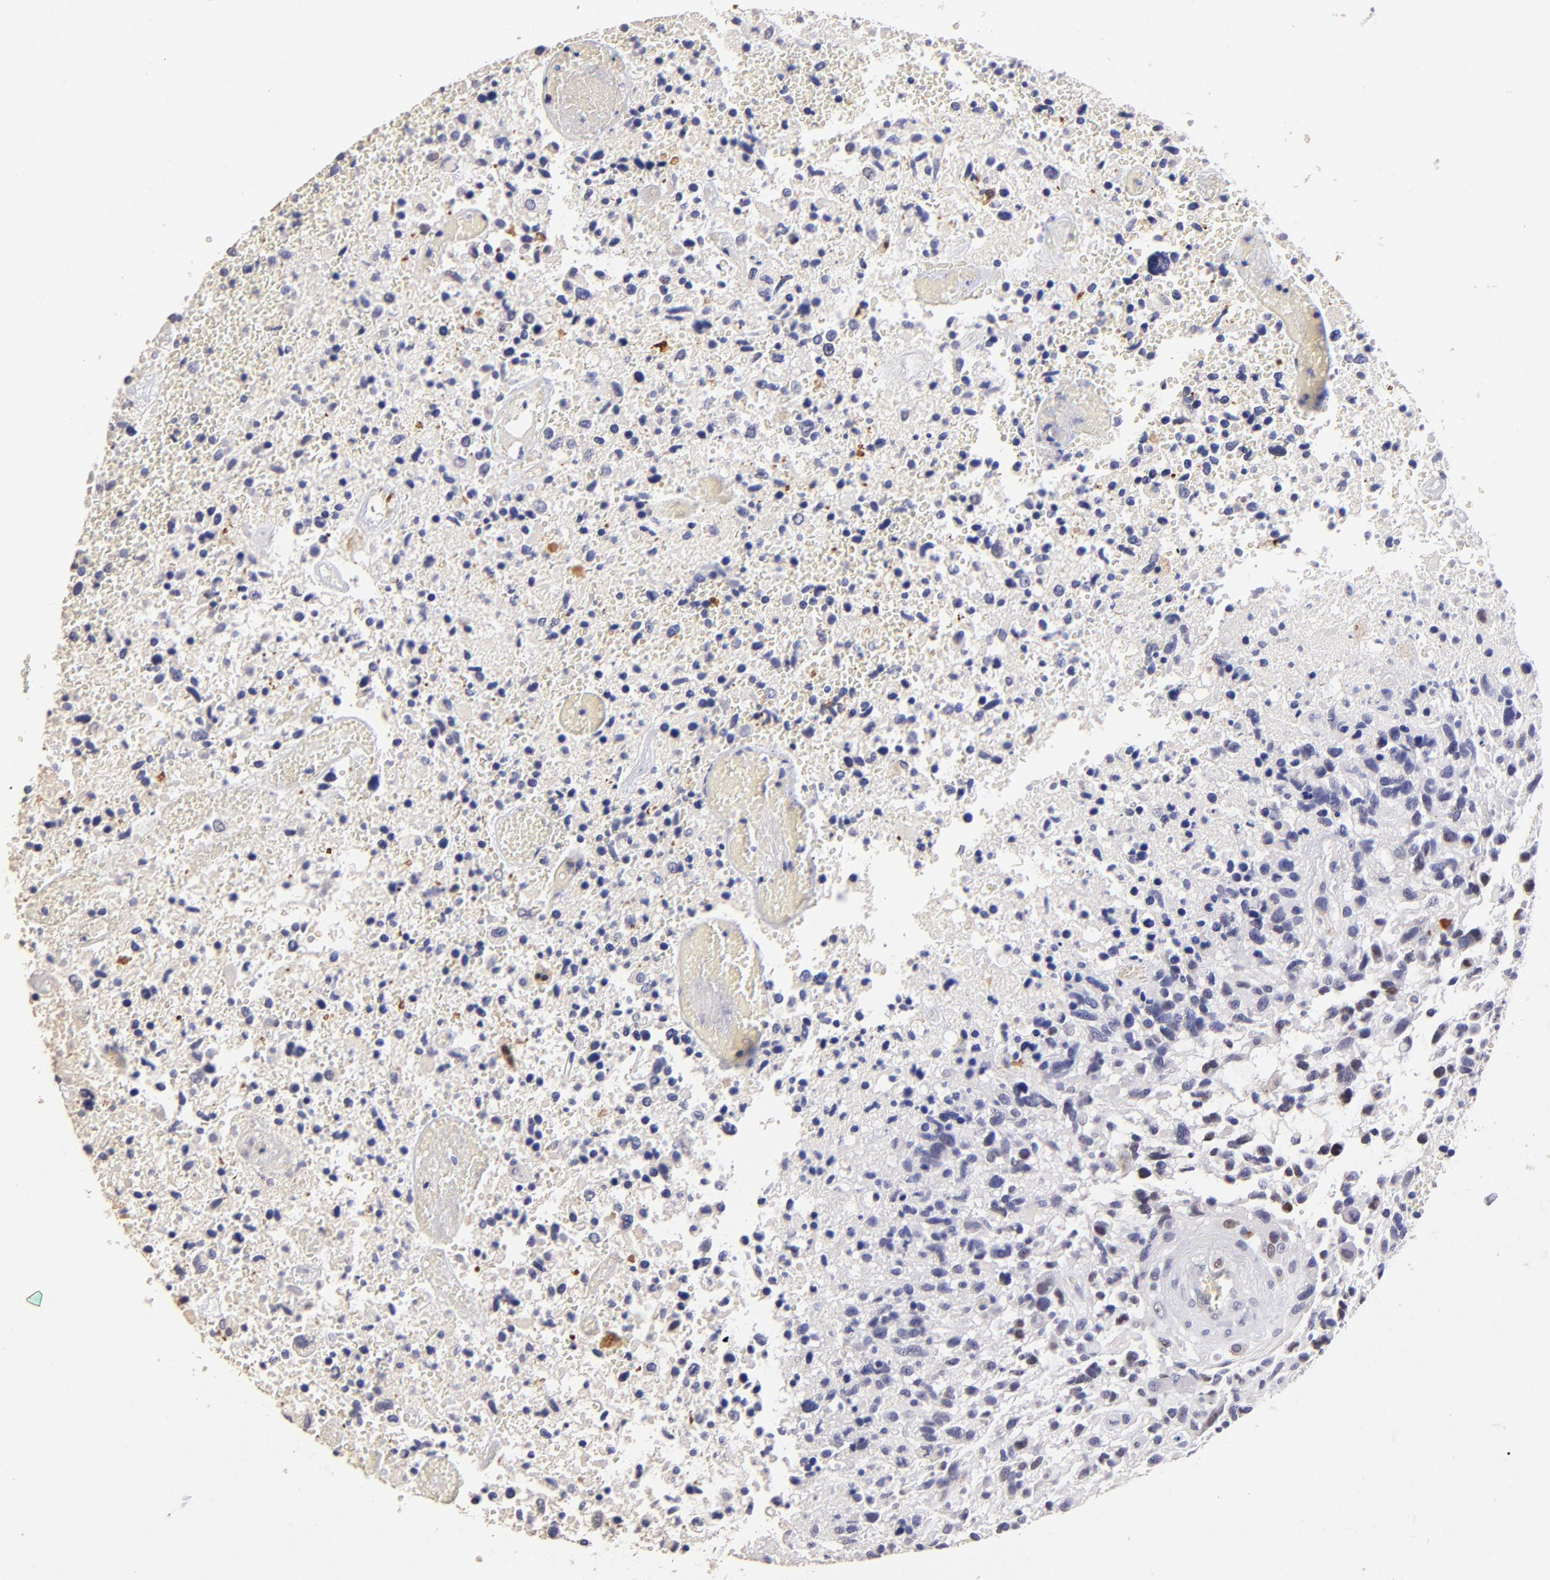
{"staining": {"intensity": "moderate", "quantity": "<25%", "location": "nuclear"}, "tissue": "glioma", "cell_type": "Tumor cells", "image_type": "cancer", "snomed": [{"axis": "morphology", "description": "Glioma, malignant, High grade"}, {"axis": "topography", "description": "Brain"}], "caption": "This is an image of IHC staining of high-grade glioma (malignant), which shows moderate positivity in the nuclear of tumor cells.", "gene": "DNMT1", "patient": {"sex": "male", "age": 72}}